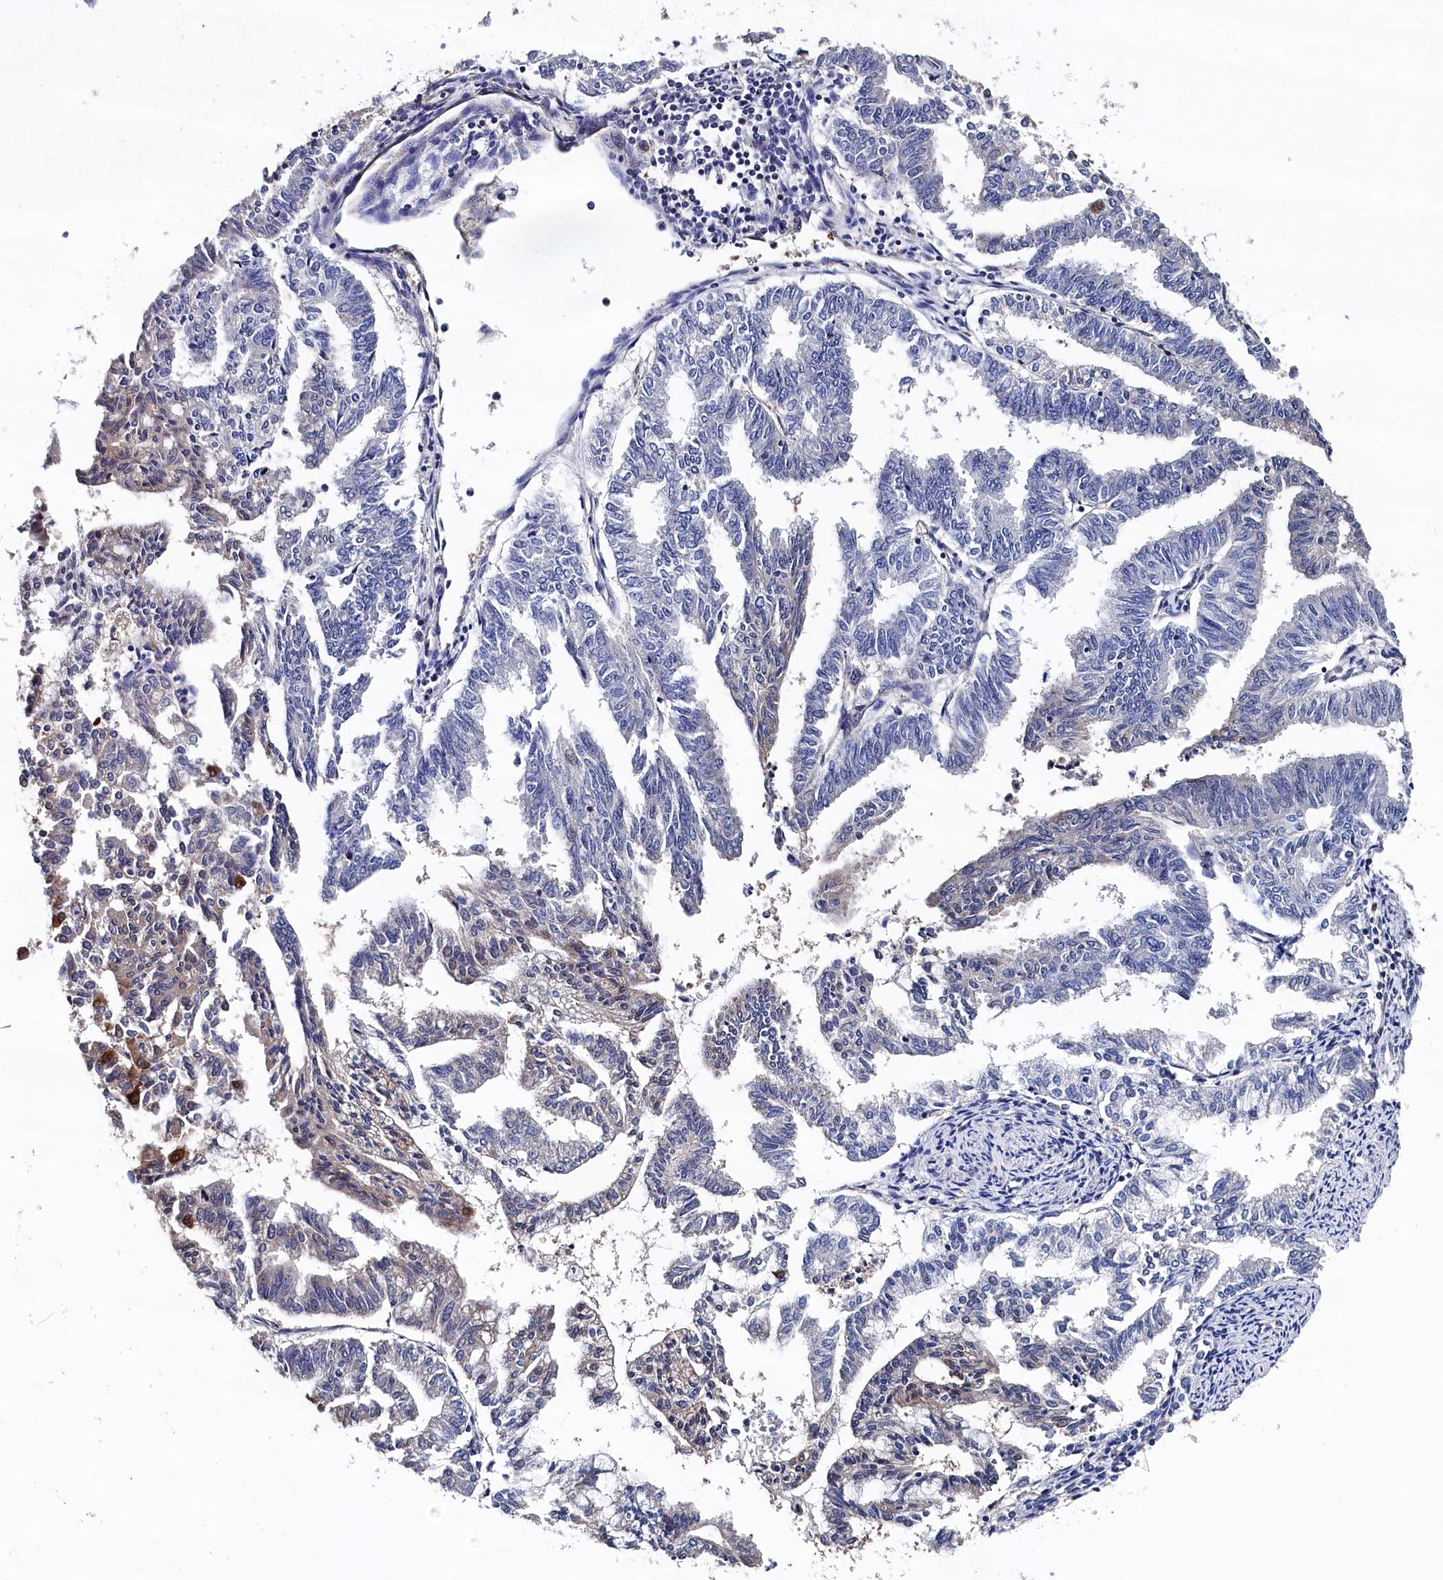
{"staining": {"intensity": "weak", "quantity": "<25%", "location": "cytoplasmic/membranous"}, "tissue": "endometrial cancer", "cell_type": "Tumor cells", "image_type": "cancer", "snomed": [{"axis": "morphology", "description": "Adenocarcinoma, NOS"}, {"axis": "topography", "description": "Endometrium"}], "caption": "This photomicrograph is of endometrial cancer (adenocarcinoma) stained with immunohistochemistry (IHC) to label a protein in brown with the nuclei are counter-stained blue. There is no expression in tumor cells.", "gene": "BHMT", "patient": {"sex": "female", "age": 79}}